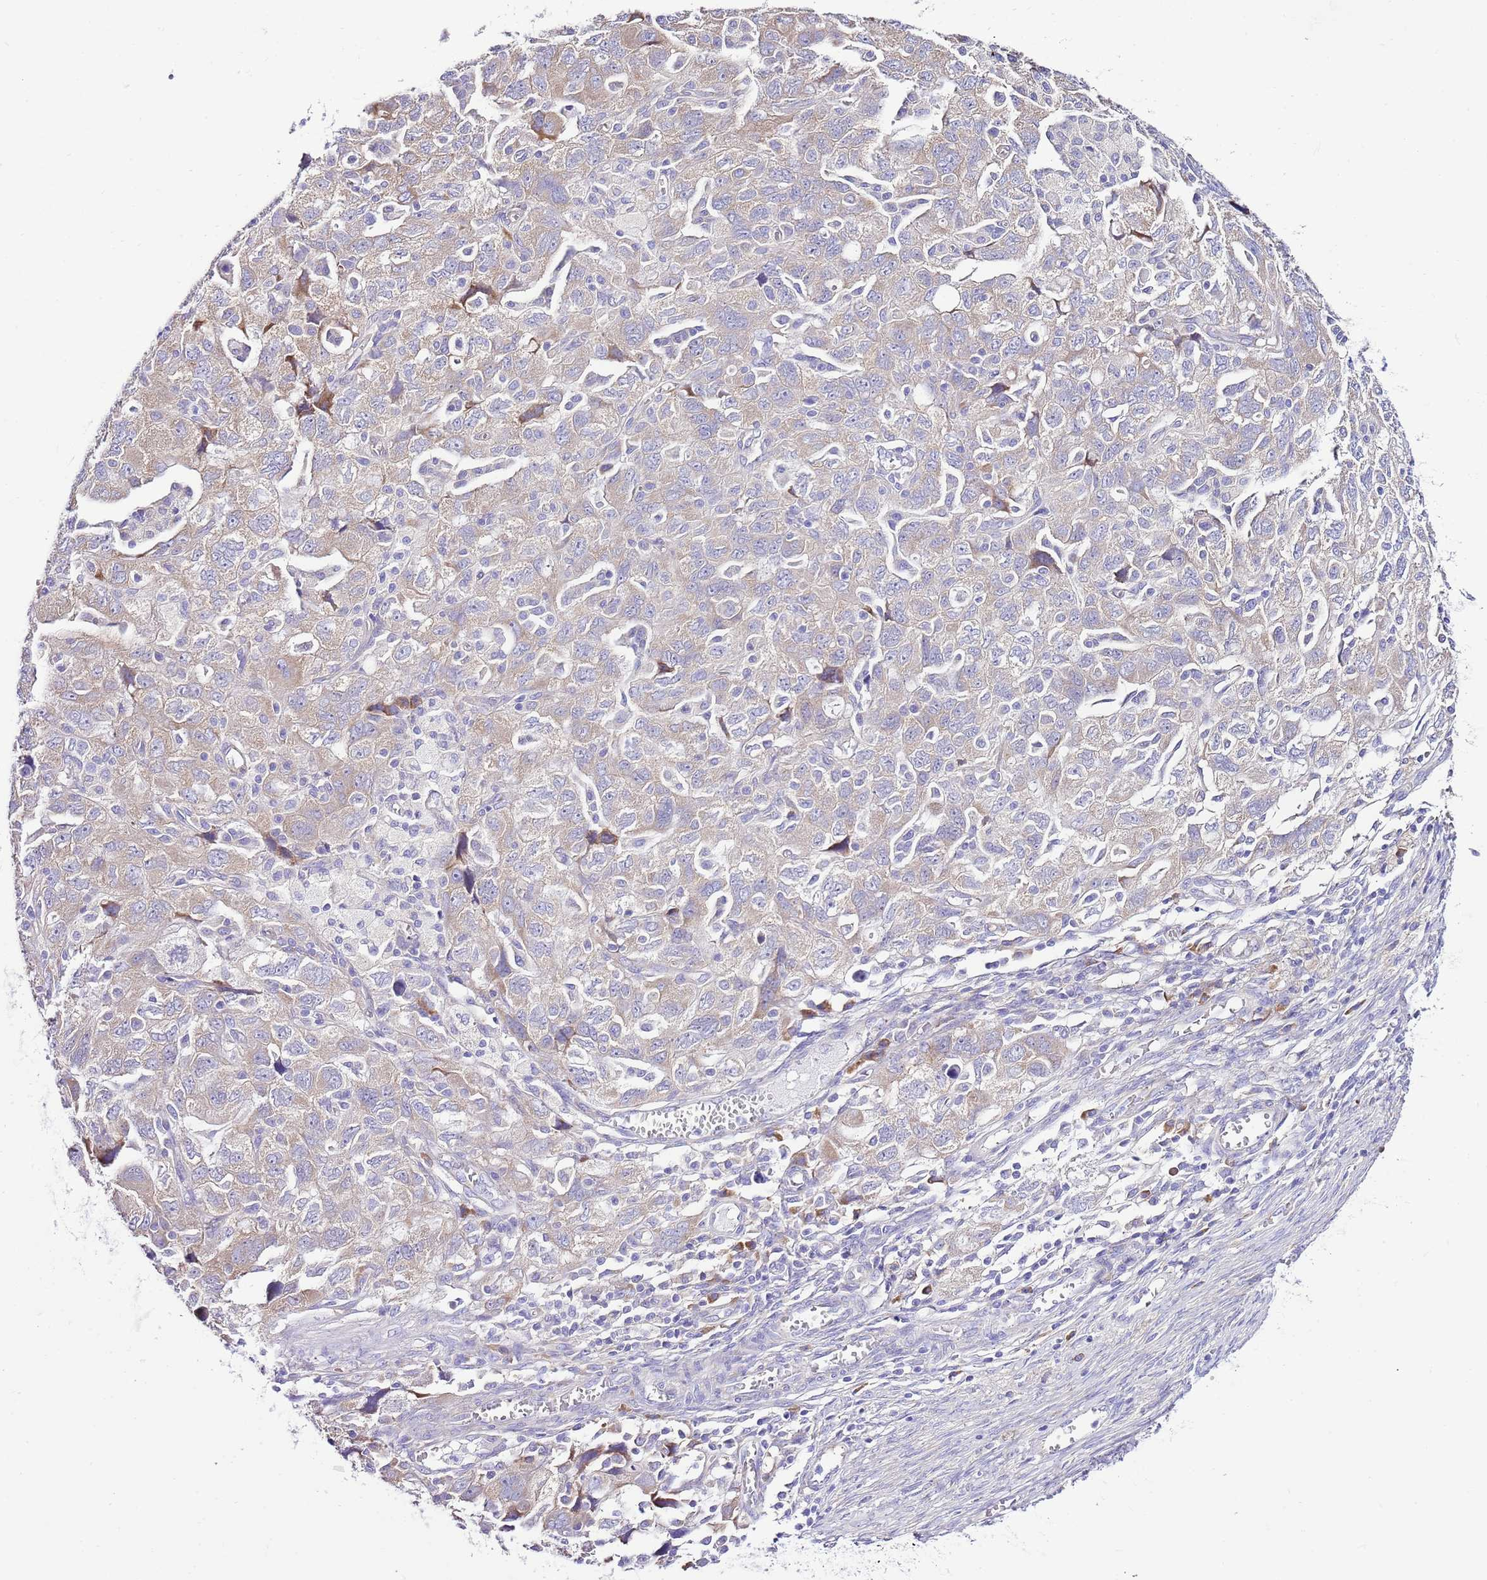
{"staining": {"intensity": "weak", "quantity": "25%-75%", "location": "cytoplasmic/membranous"}, "tissue": "ovarian cancer", "cell_type": "Tumor cells", "image_type": "cancer", "snomed": [{"axis": "morphology", "description": "Carcinoma, NOS"}, {"axis": "morphology", "description": "Cystadenocarcinoma, serous, NOS"}, {"axis": "topography", "description": "Ovary"}], "caption": "Immunohistochemical staining of human serous cystadenocarcinoma (ovarian) exhibits low levels of weak cytoplasmic/membranous expression in approximately 25%-75% of tumor cells.", "gene": "RPS10", "patient": {"sex": "female", "age": 69}}